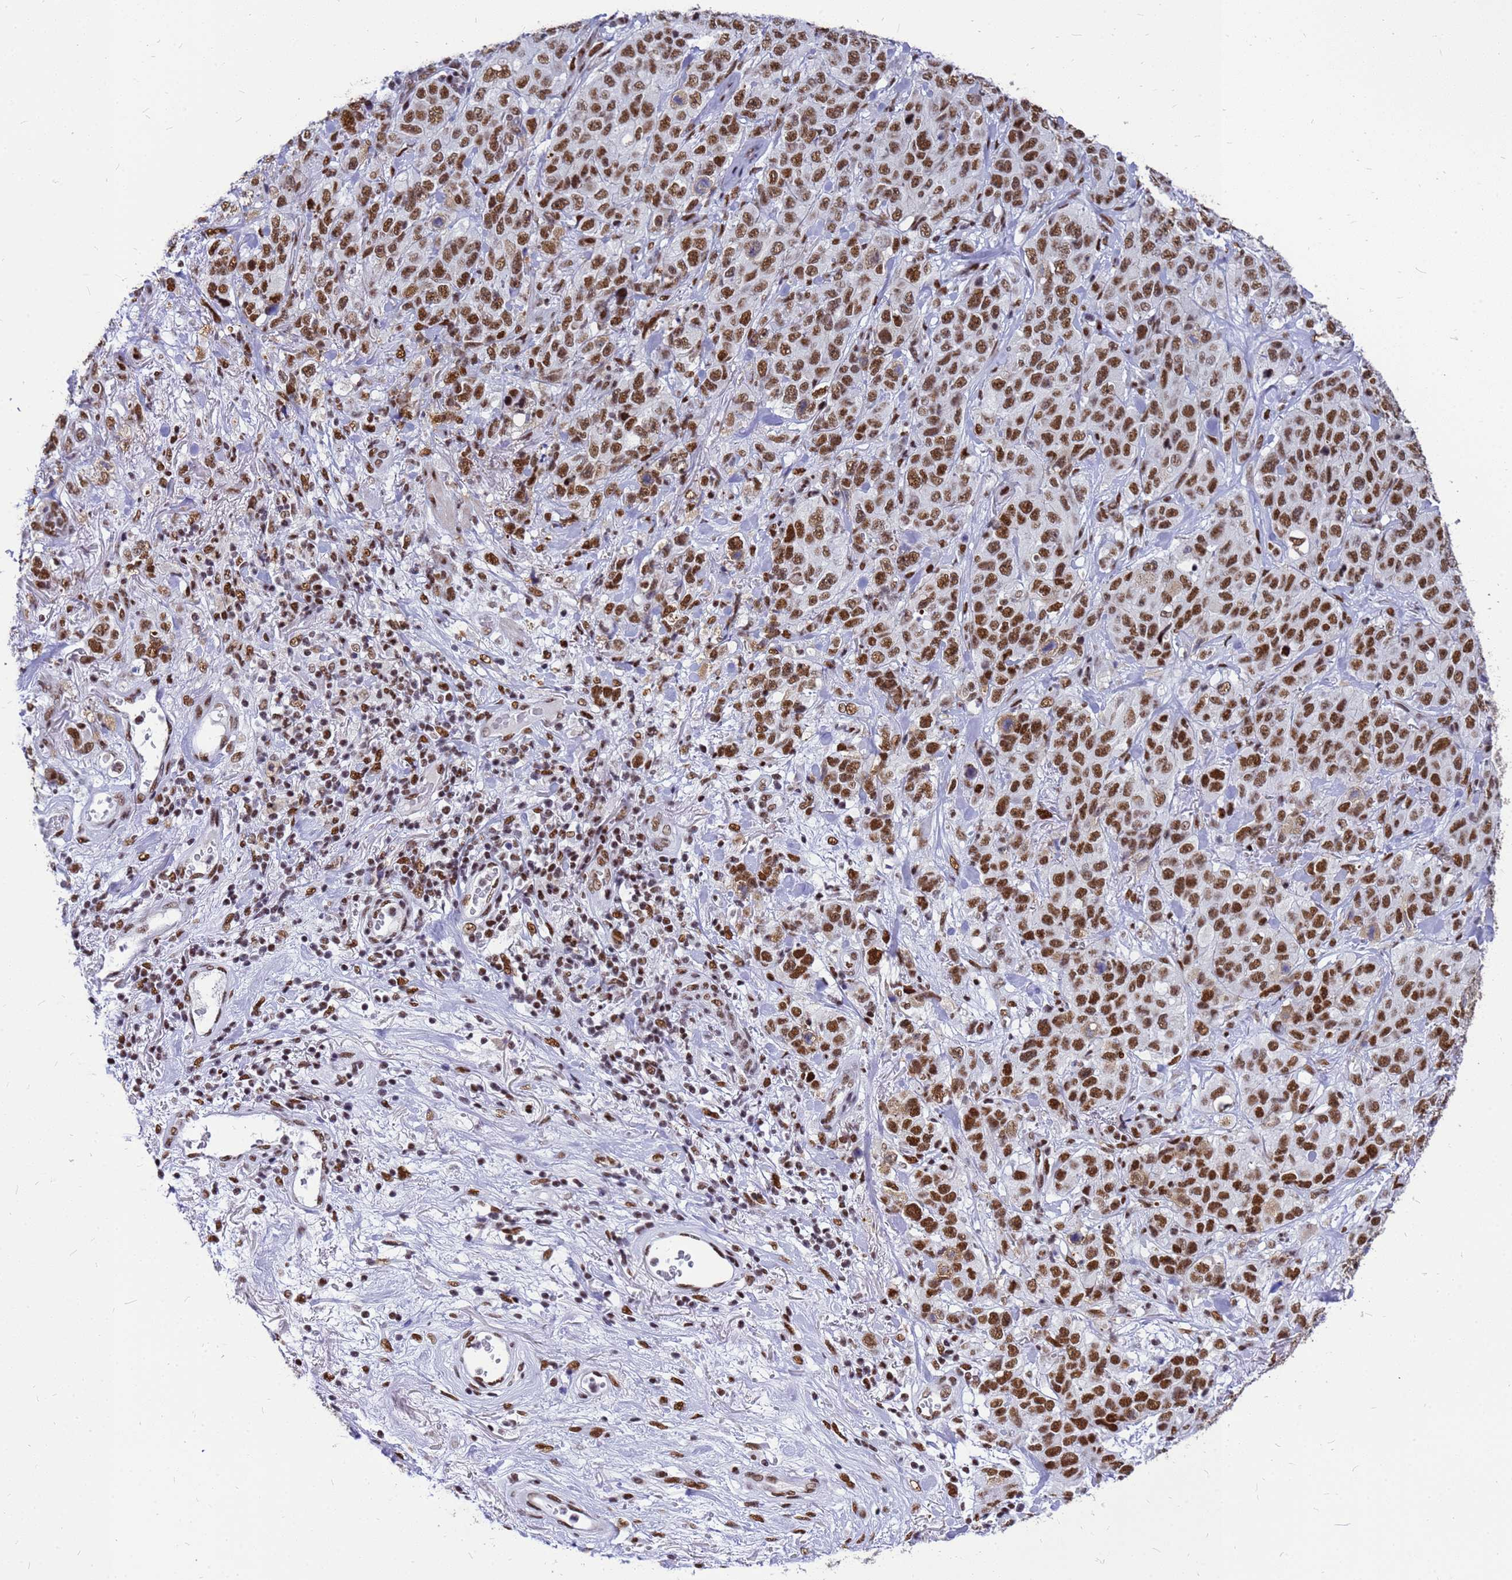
{"staining": {"intensity": "moderate", "quantity": ">75%", "location": "nuclear"}, "tissue": "stomach cancer", "cell_type": "Tumor cells", "image_type": "cancer", "snomed": [{"axis": "morphology", "description": "Adenocarcinoma, NOS"}, {"axis": "topography", "description": "Stomach"}], "caption": "An IHC photomicrograph of tumor tissue is shown. Protein staining in brown shows moderate nuclear positivity in stomach adenocarcinoma within tumor cells.", "gene": "SART3", "patient": {"sex": "male", "age": 48}}